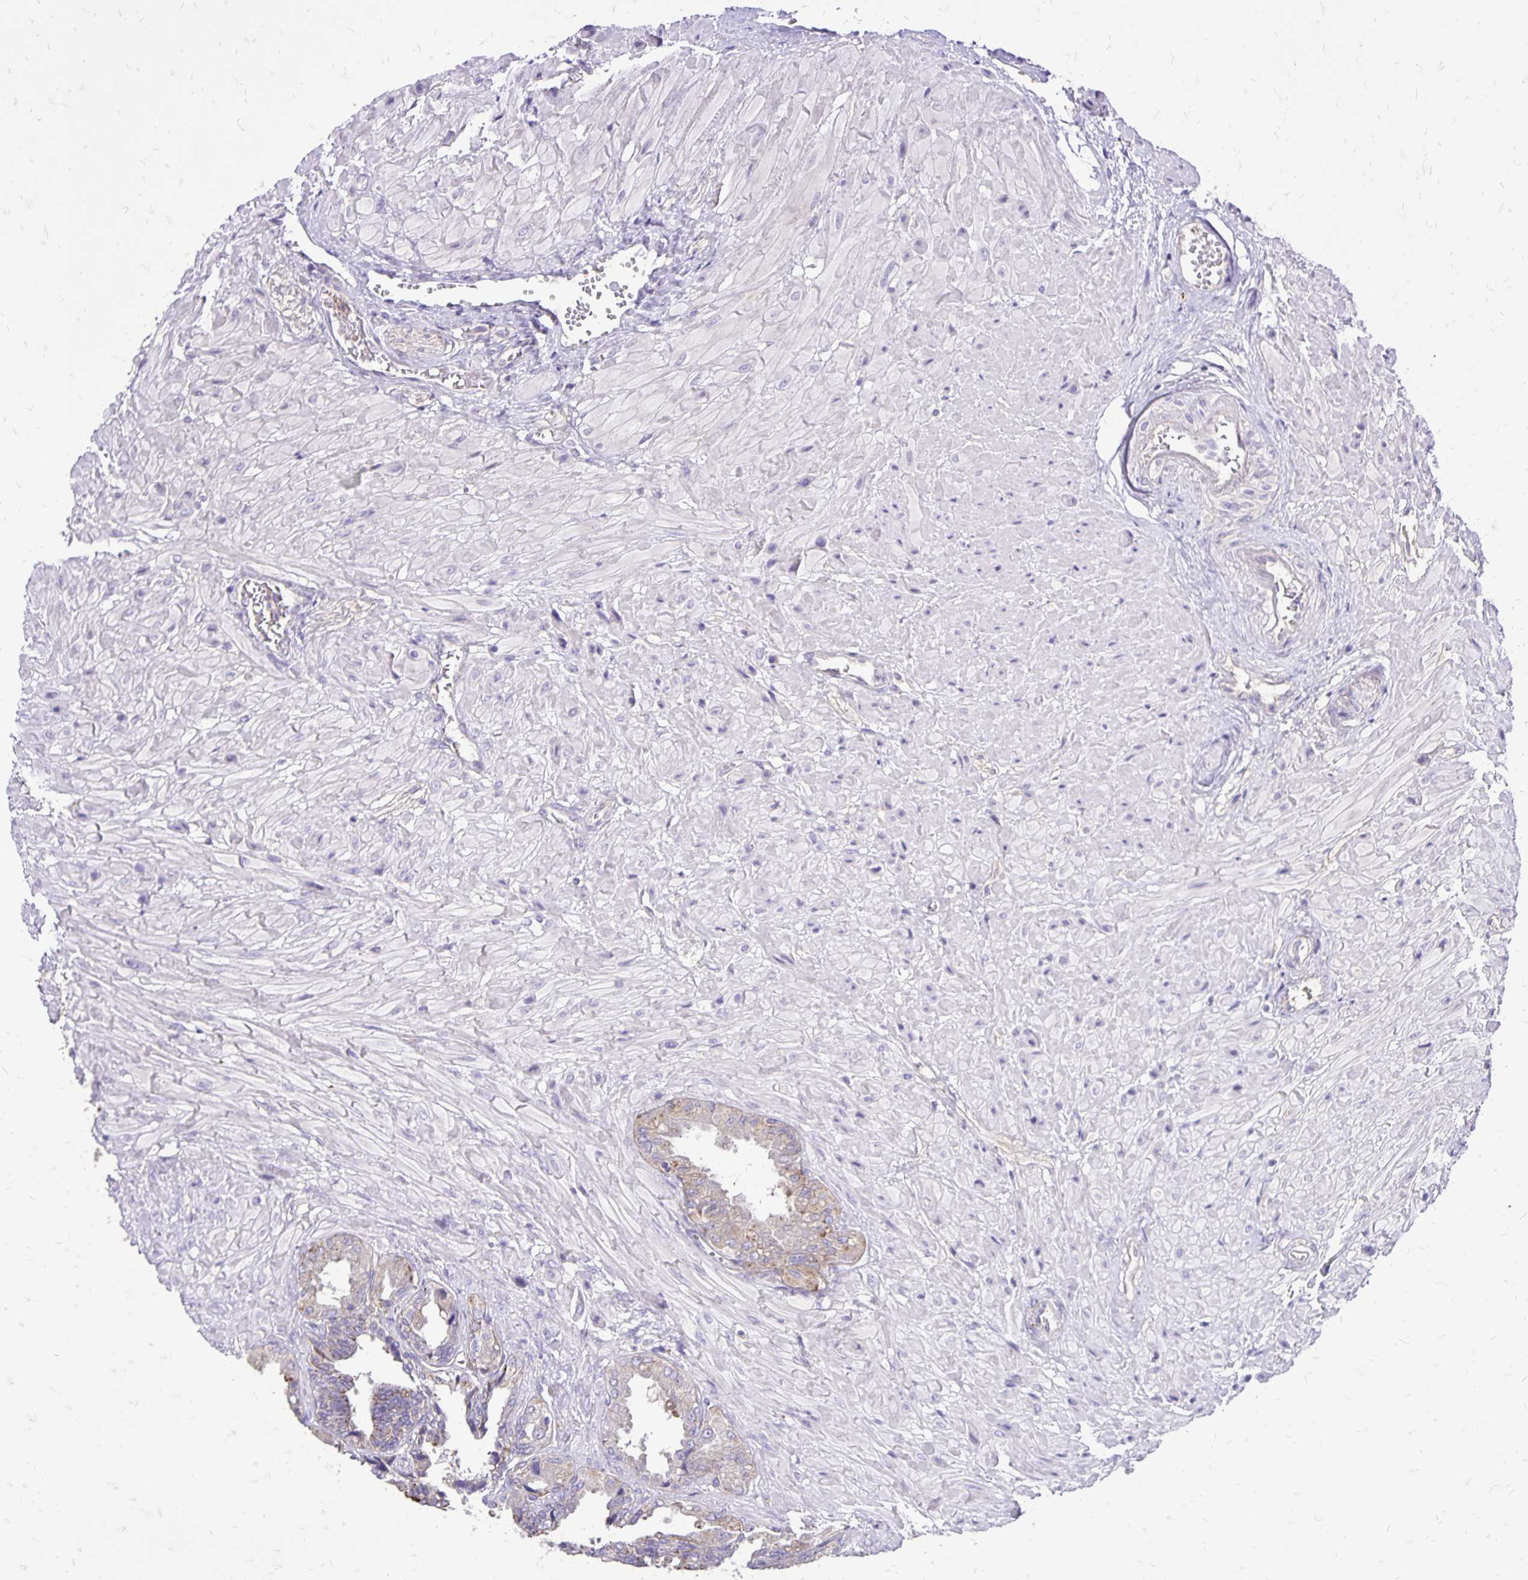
{"staining": {"intensity": "moderate", "quantity": "25%-75%", "location": "cytoplasmic/membranous"}, "tissue": "seminal vesicle", "cell_type": "Glandular cells", "image_type": "normal", "snomed": [{"axis": "morphology", "description": "Normal tissue, NOS"}, {"axis": "topography", "description": "Seminal veicle"}], "caption": "This is a histology image of IHC staining of unremarkable seminal vesicle, which shows moderate expression in the cytoplasmic/membranous of glandular cells.", "gene": "EIF5A", "patient": {"sex": "male", "age": 55}}